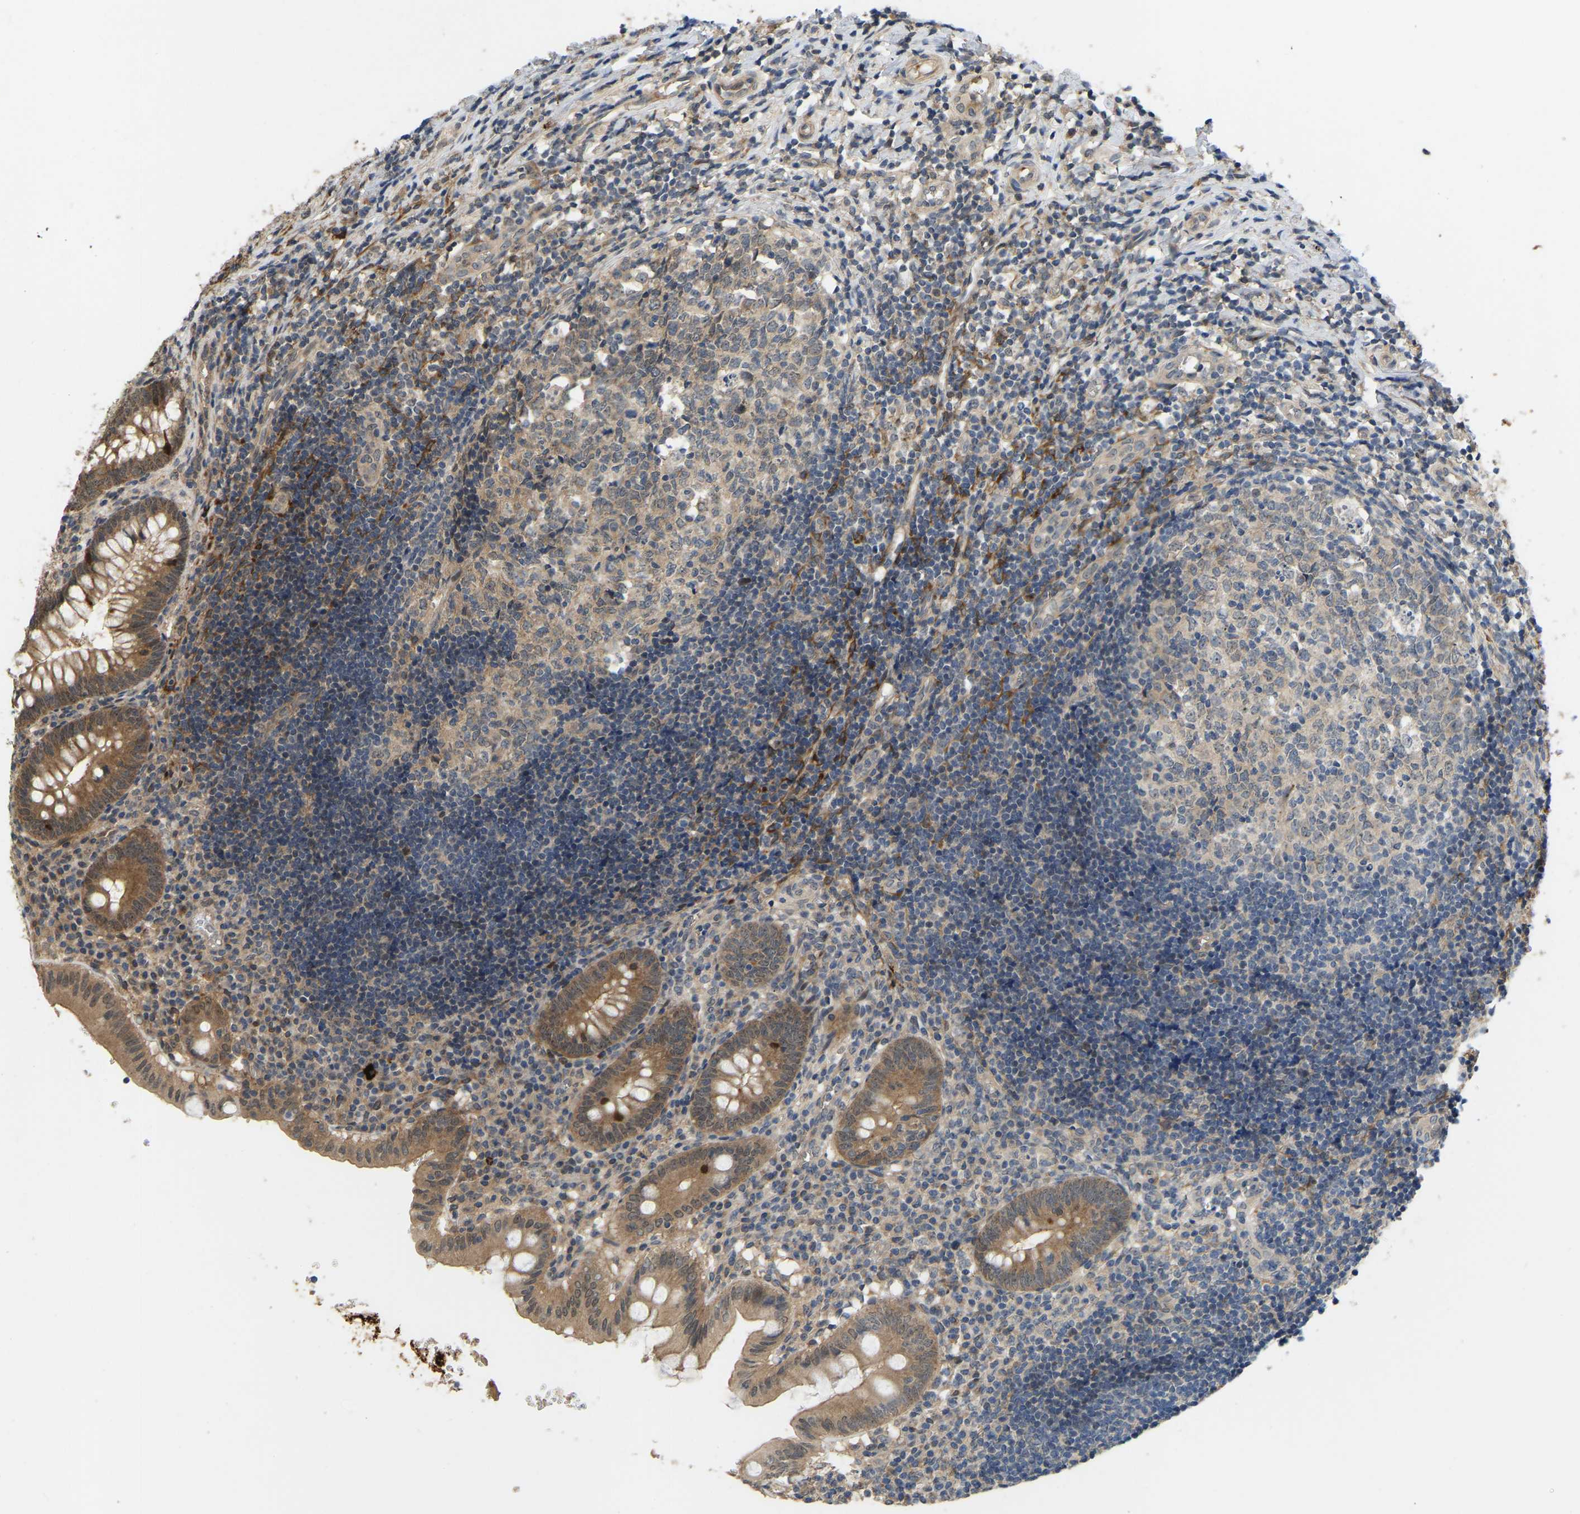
{"staining": {"intensity": "moderate", "quantity": ">75%", "location": "cytoplasmic/membranous,nuclear"}, "tissue": "appendix", "cell_type": "Glandular cells", "image_type": "normal", "snomed": [{"axis": "morphology", "description": "Normal tissue, NOS"}, {"axis": "topography", "description": "Appendix"}], "caption": "About >75% of glandular cells in benign appendix exhibit moderate cytoplasmic/membranous,nuclear protein expression as visualized by brown immunohistochemical staining.", "gene": "LIMK2", "patient": {"sex": "male", "age": 8}}